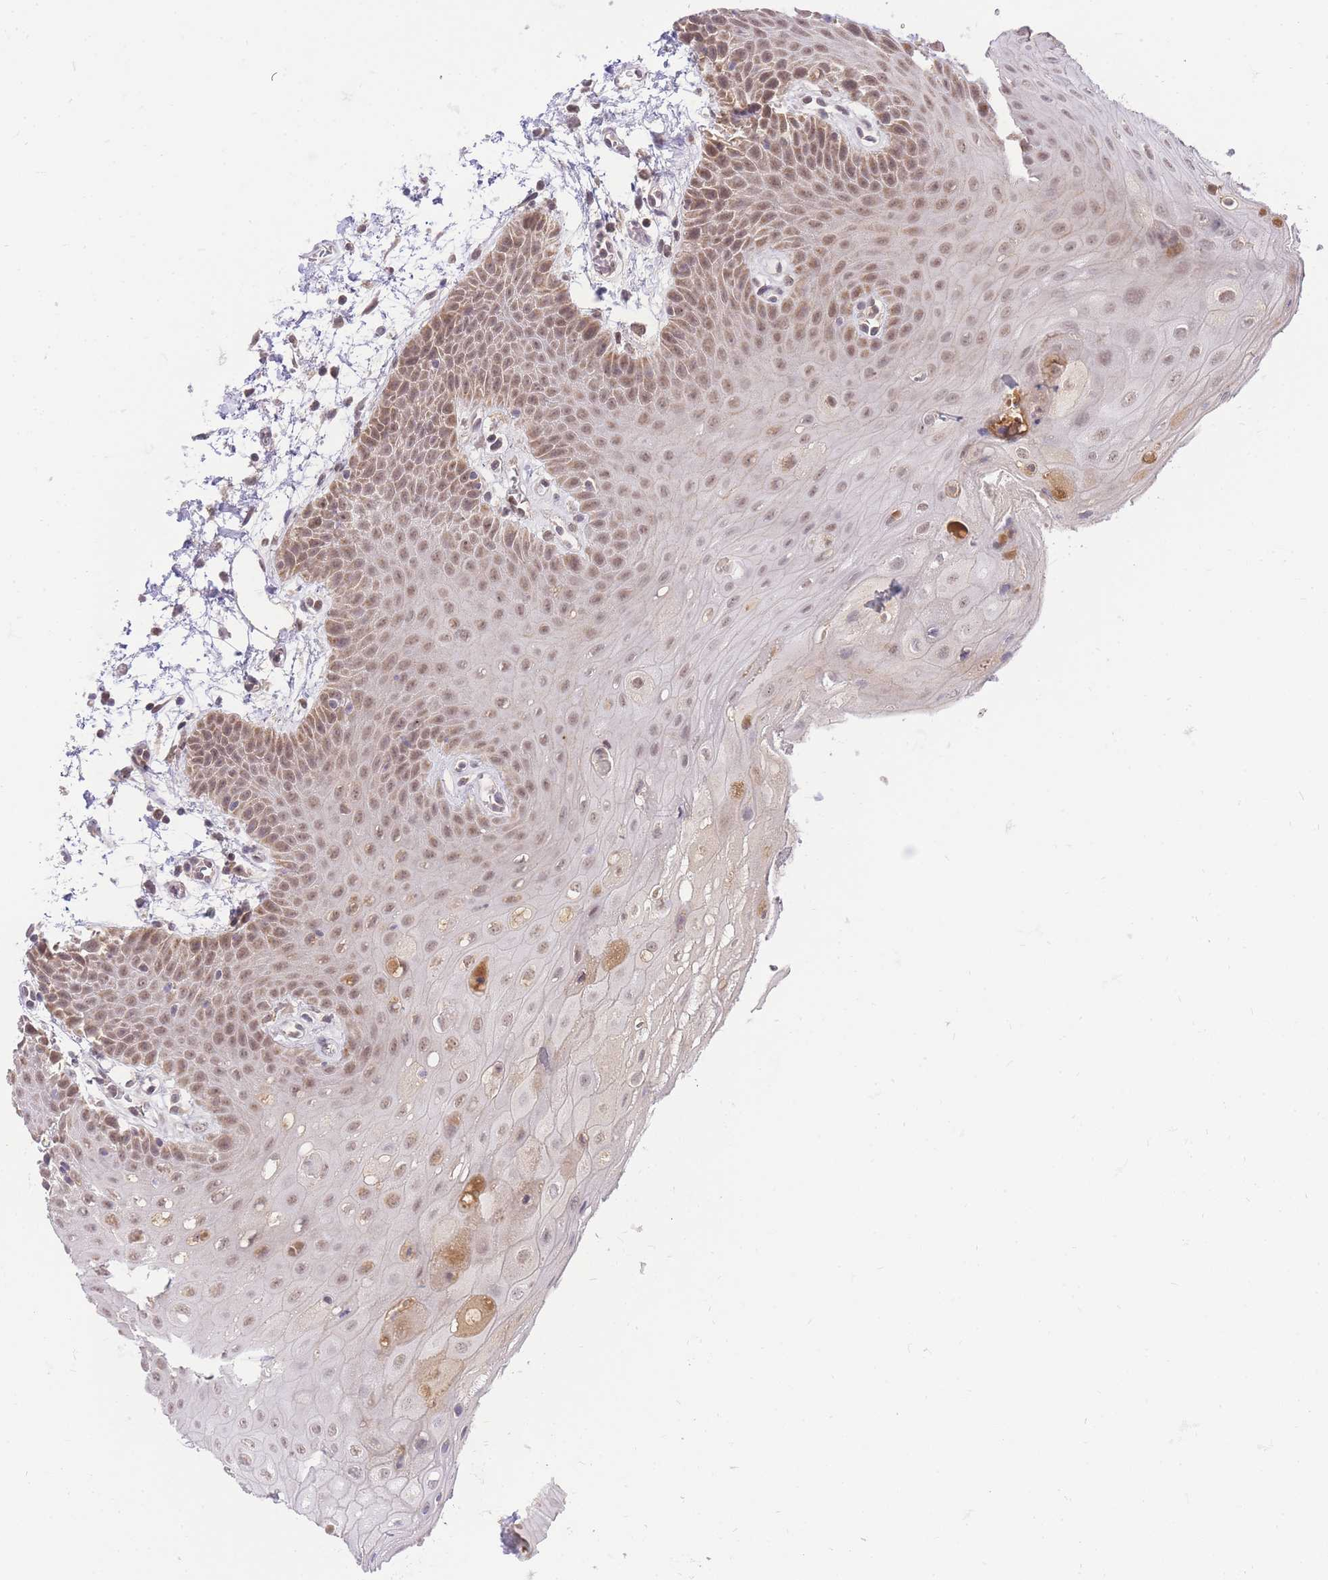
{"staining": {"intensity": "weak", "quantity": ">75%", "location": "nuclear"}, "tissue": "oral mucosa", "cell_type": "Squamous epithelial cells", "image_type": "normal", "snomed": [{"axis": "morphology", "description": "Normal tissue, NOS"}, {"axis": "topography", "description": "Oral tissue"}, {"axis": "topography", "description": "Tounge, NOS"}], "caption": "About >75% of squamous epithelial cells in benign human oral mucosa display weak nuclear protein positivity as visualized by brown immunohistochemical staining.", "gene": "PUS10", "patient": {"sex": "female", "age": 59}}